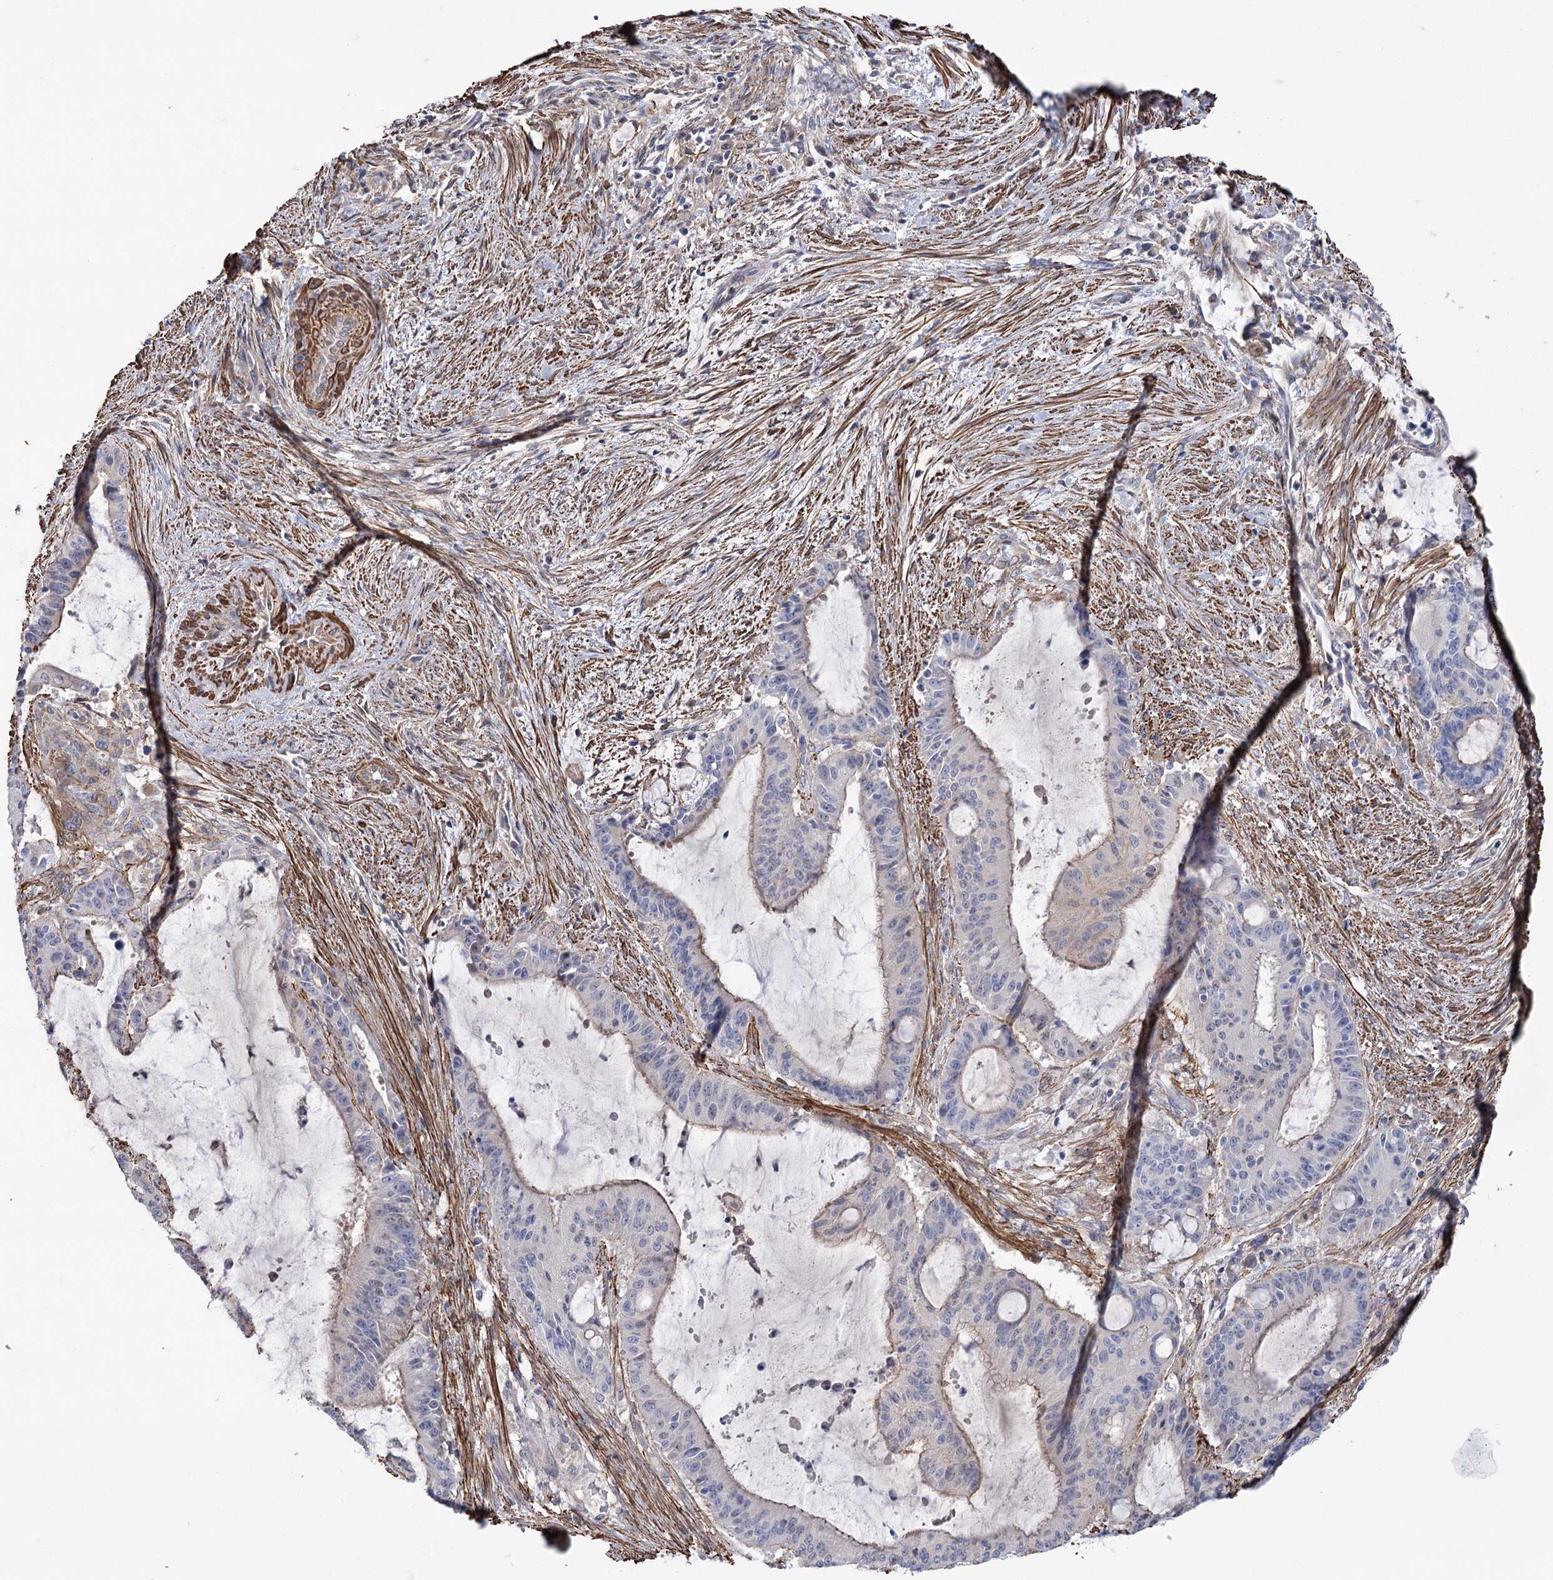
{"staining": {"intensity": "negative", "quantity": "none", "location": "none"}, "tissue": "liver cancer", "cell_type": "Tumor cells", "image_type": "cancer", "snomed": [{"axis": "morphology", "description": "Normal tissue, NOS"}, {"axis": "morphology", "description": "Cholangiocarcinoma"}, {"axis": "topography", "description": "Liver"}, {"axis": "topography", "description": "Peripheral nerve tissue"}], "caption": "Tumor cells are negative for brown protein staining in liver cholangiocarcinoma.", "gene": "WASHC3", "patient": {"sex": "female", "age": 73}}